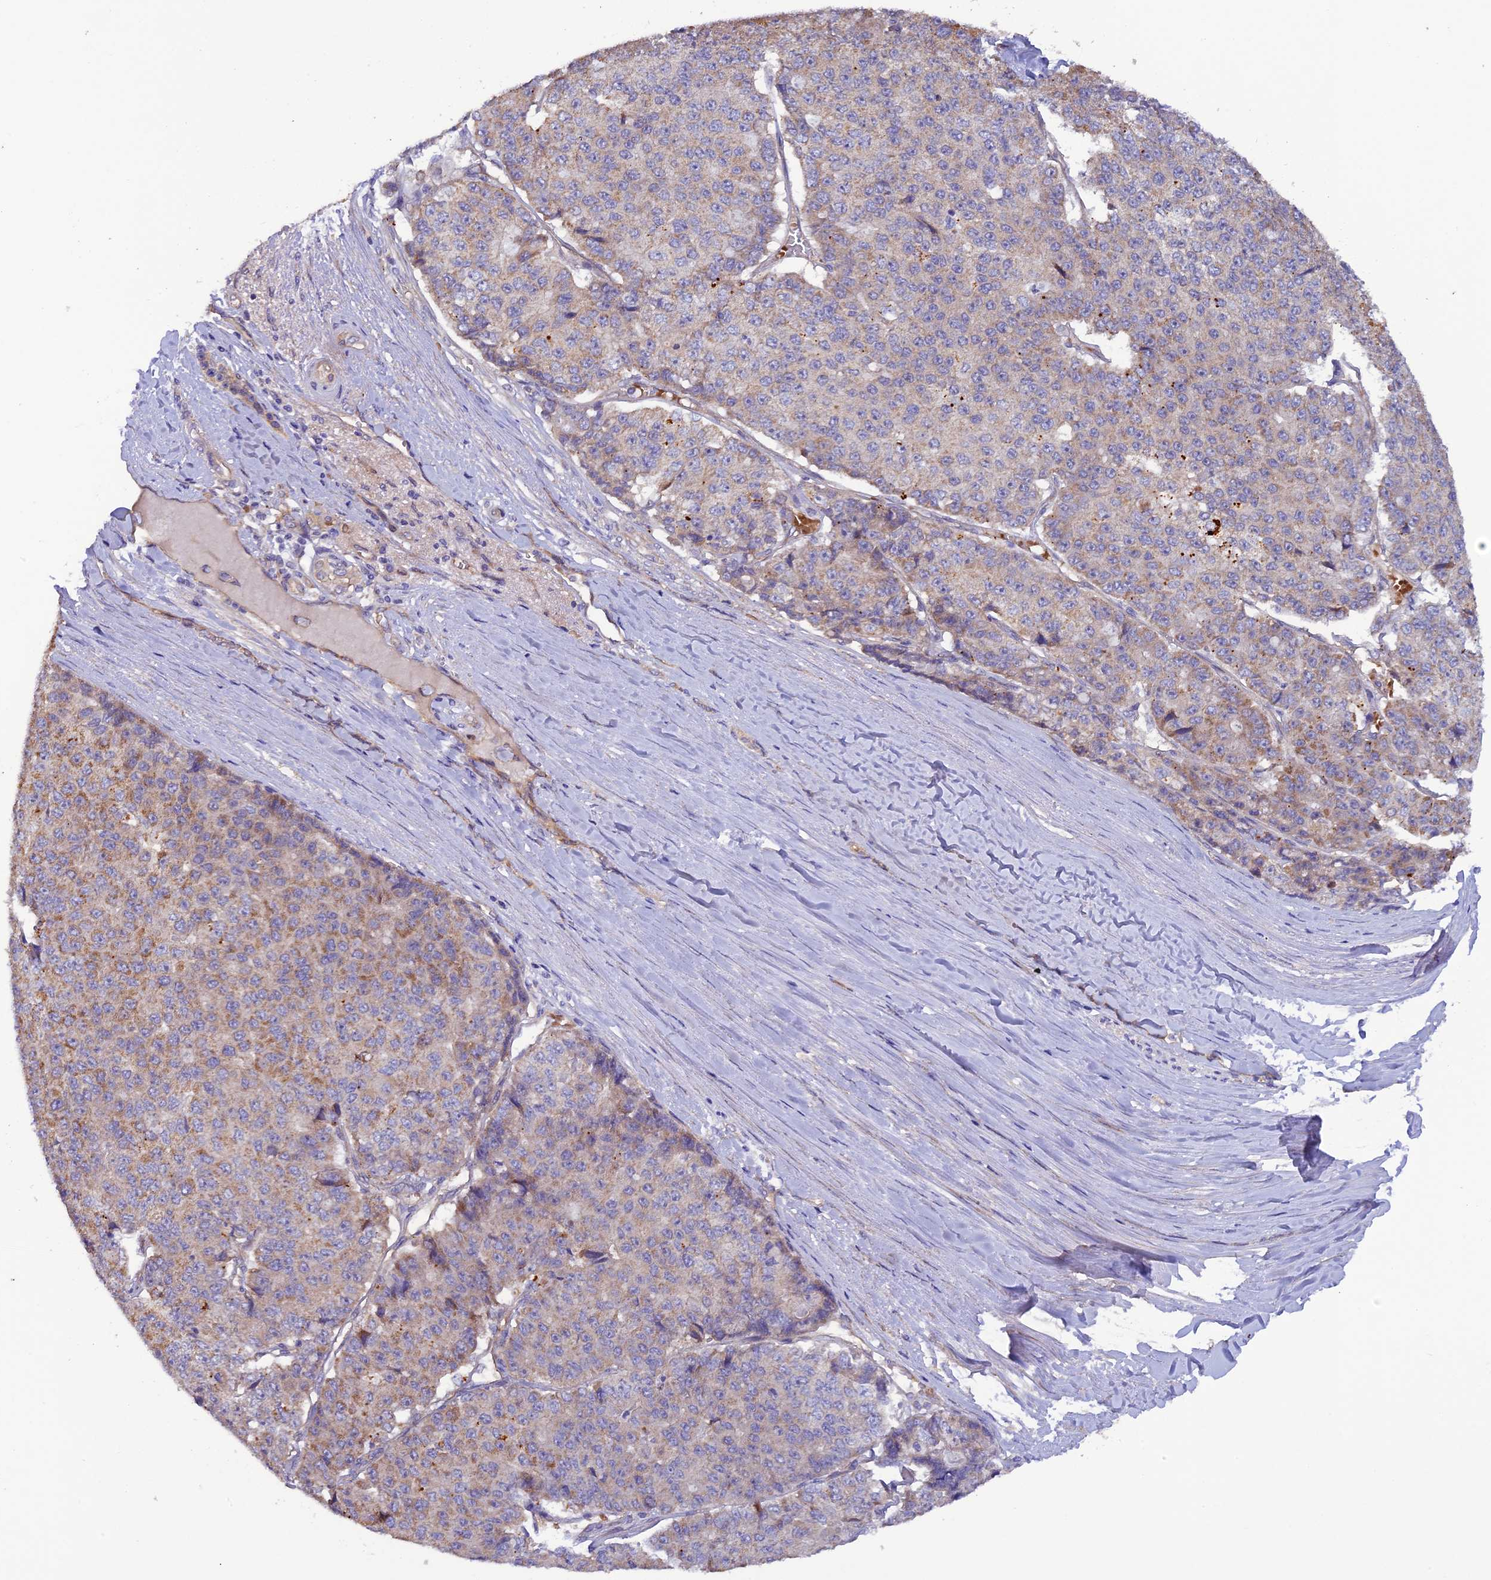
{"staining": {"intensity": "moderate", "quantity": "25%-75%", "location": "cytoplasmic/membranous"}, "tissue": "pancreatic cancer", "cell_type": "Tumor cells", "image_type": "cancer", "snomed": [{"axis": "morphology", "description": "Adenocarcinoma, NOS"}, {"axis": "topography", "description": "Pancreas"}], "caption": "An image of human pancreatic adenocarcinoma stained for a protein demonstrates moderate cytoplasmic/membranous brown staining in tumor cells.", "gene": "DUS3L", "patient": {"sex": "male", "age": 50}}